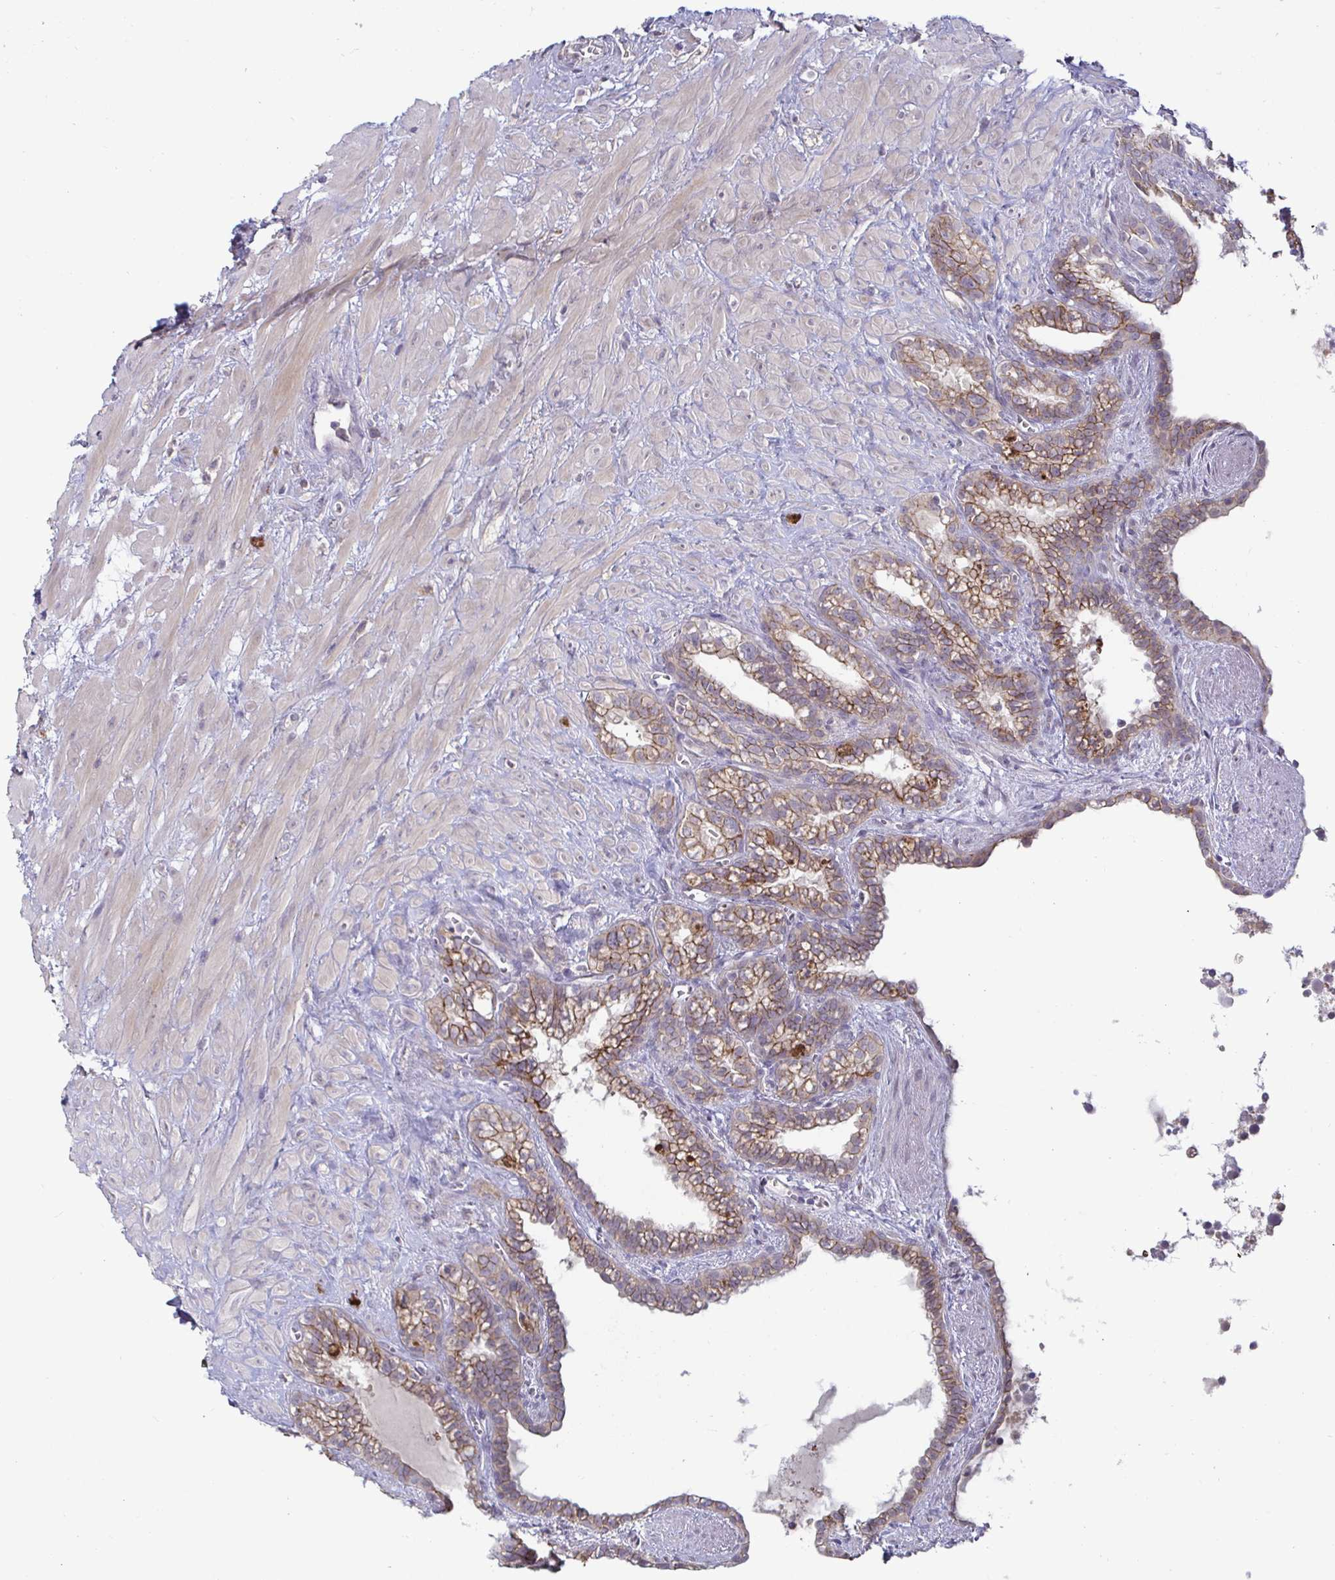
{"staining": {"intensity": "moderate", "quantity": "25%-75%", "location": "cytoplasmic/membranous"}, "tissue": "seminal vesicle", "cell_type": "Glandular cells", "image_type": "normal", "snomed": [{"axis": "morphology", "description": "Normal tissue, NOS"}, {"axis": "topography", "description": "Seminal veicle"}], "caption": "Protein expression by immunohistochemistry shows moderate cytoplasmic/membranous staining in approximately 25%-75% of glandular cells in unremarkable seminal vesicle.", "gene": "GSTM1", "patient": {"sex": "male", "age": 76}}